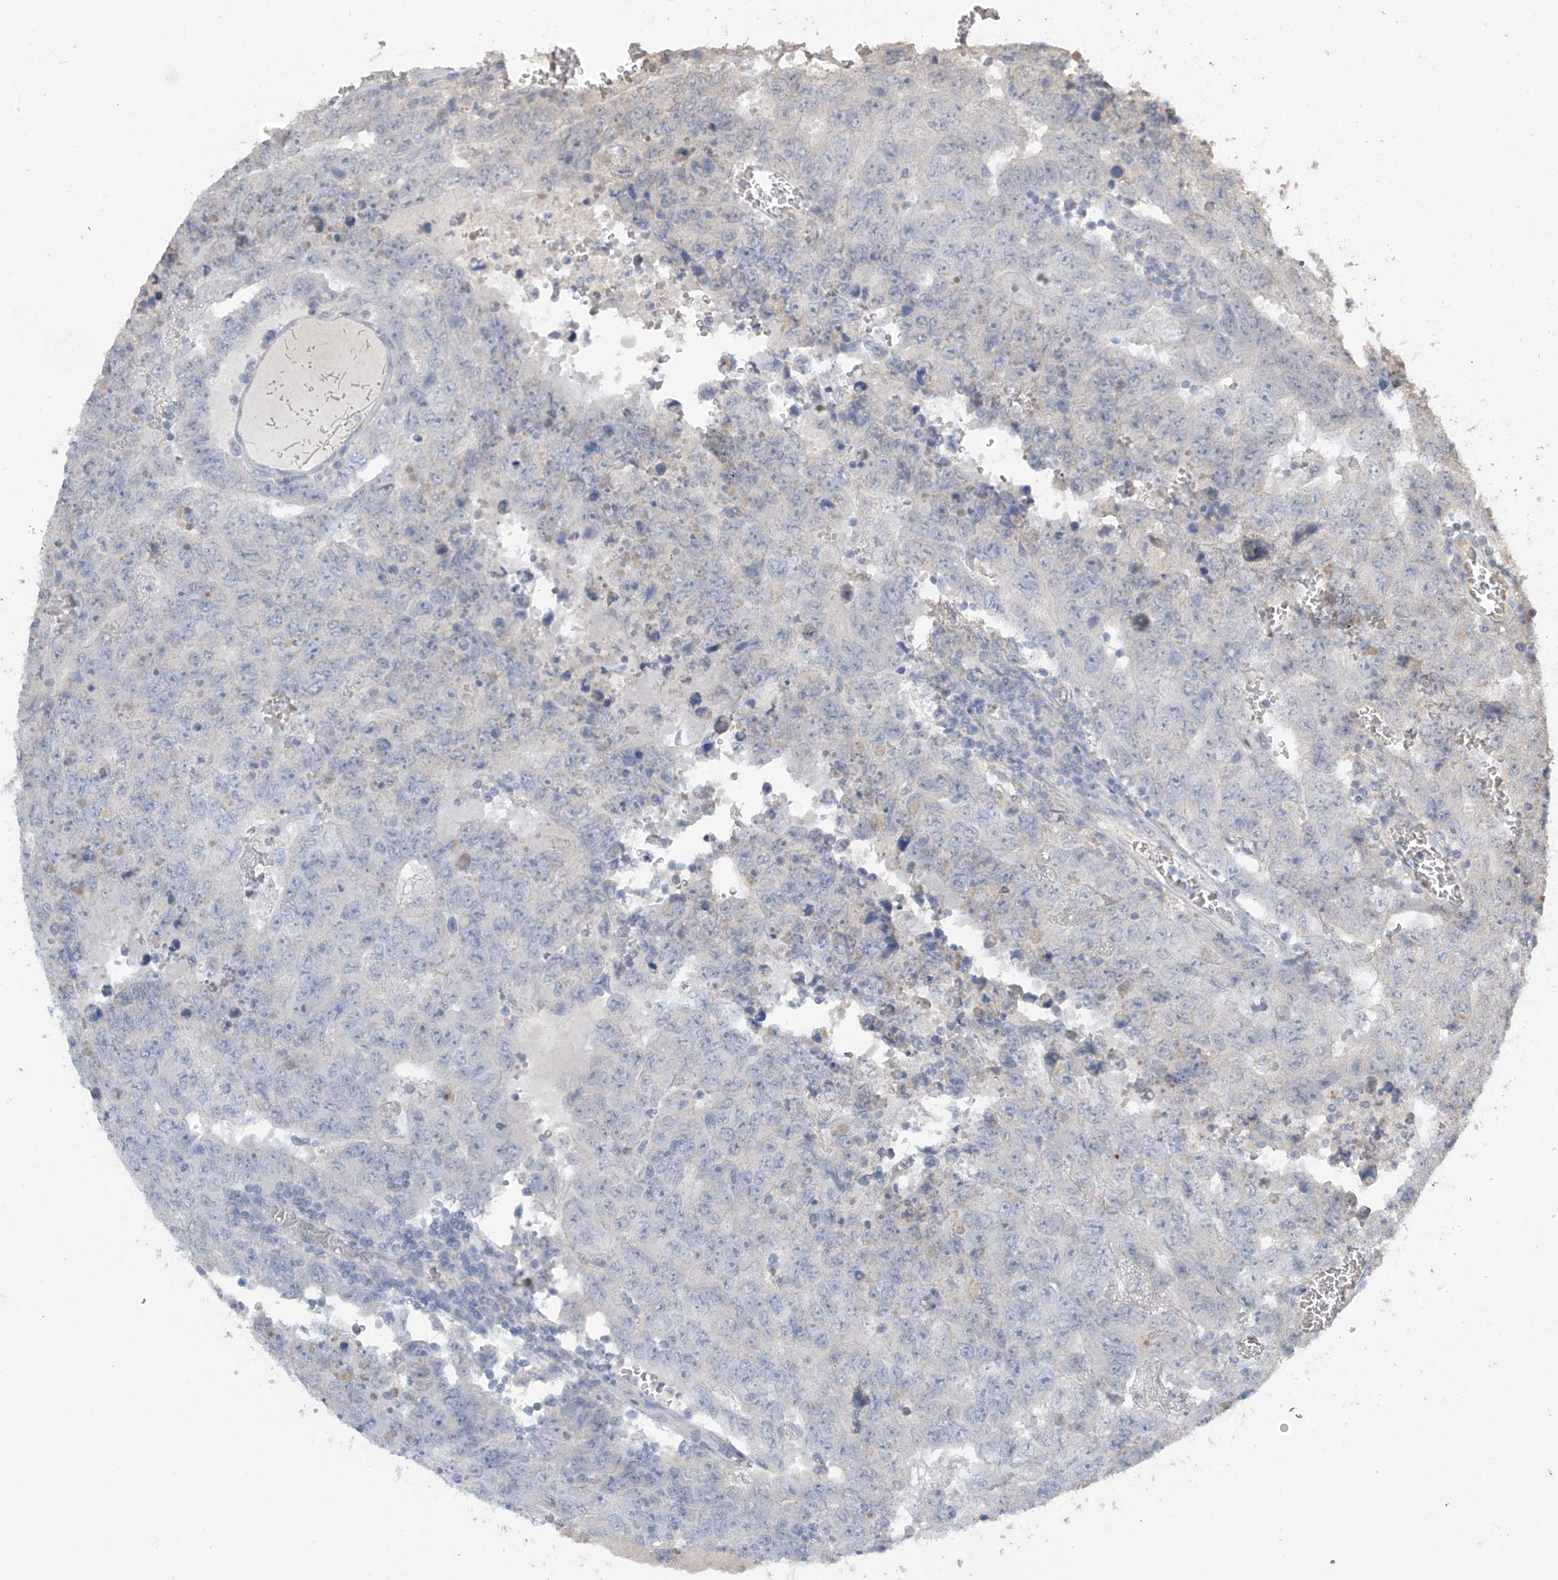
{"staining": {"intensity": "negative", "quantity": "none", "location": "none"}, "tissue": "testis cancer", "cell_type": "Tumor cells", "image_type": "cancer", "snomed": [{"axis": "morphology", "description": "Carcinoma, Embryonal, NOS"}, {"axis": "topography", "description": "Testis"}], "caption": "DAB (3,3'-diaminobenzidine) immunohistochemical staining of testis cancer (embryonal carcinoma) exhibits no significant positivity in tumor cells.", "gene": "SLFN14", "patient": {"sex": "male", "age": 26}}